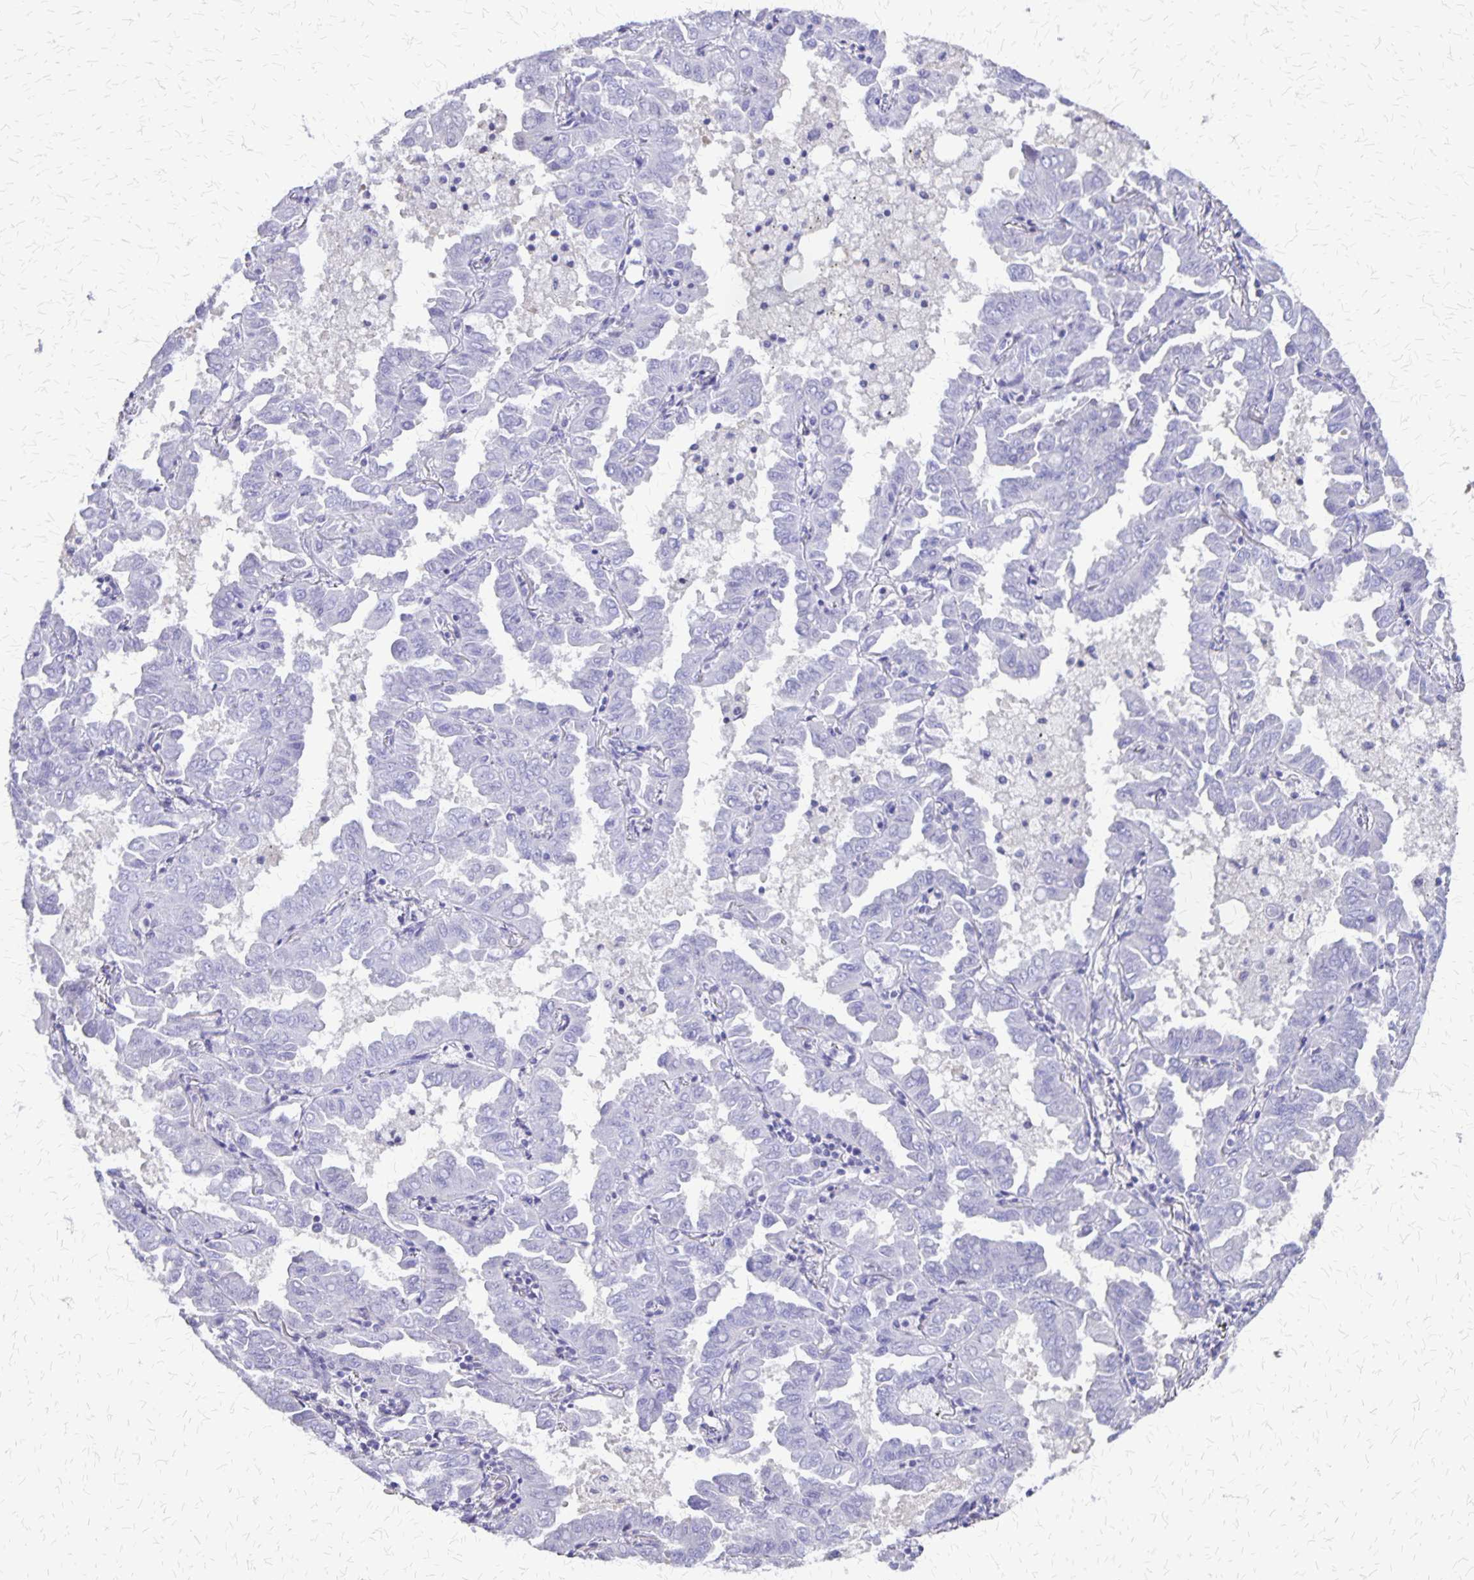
{"staining": {"intensity": "negative", "quantity": "none", "location": "none"}, "tissue": "lung cancer", "cell_type": "Tumor cells", "image_type": "cancer", "snomed": [{"axis": "morphology", "description": "Adenocarcinoma, NOS"}, {"axis": "topography", "description": "Lung"}], "caption": "Tumor cells show no significant expression in lung cancer (adenocarcinoma). (DAB immunohistochemistry with hematoxylin counter stain).", "gene": "SI", "patient": {"sex": "male", "age": 64}}